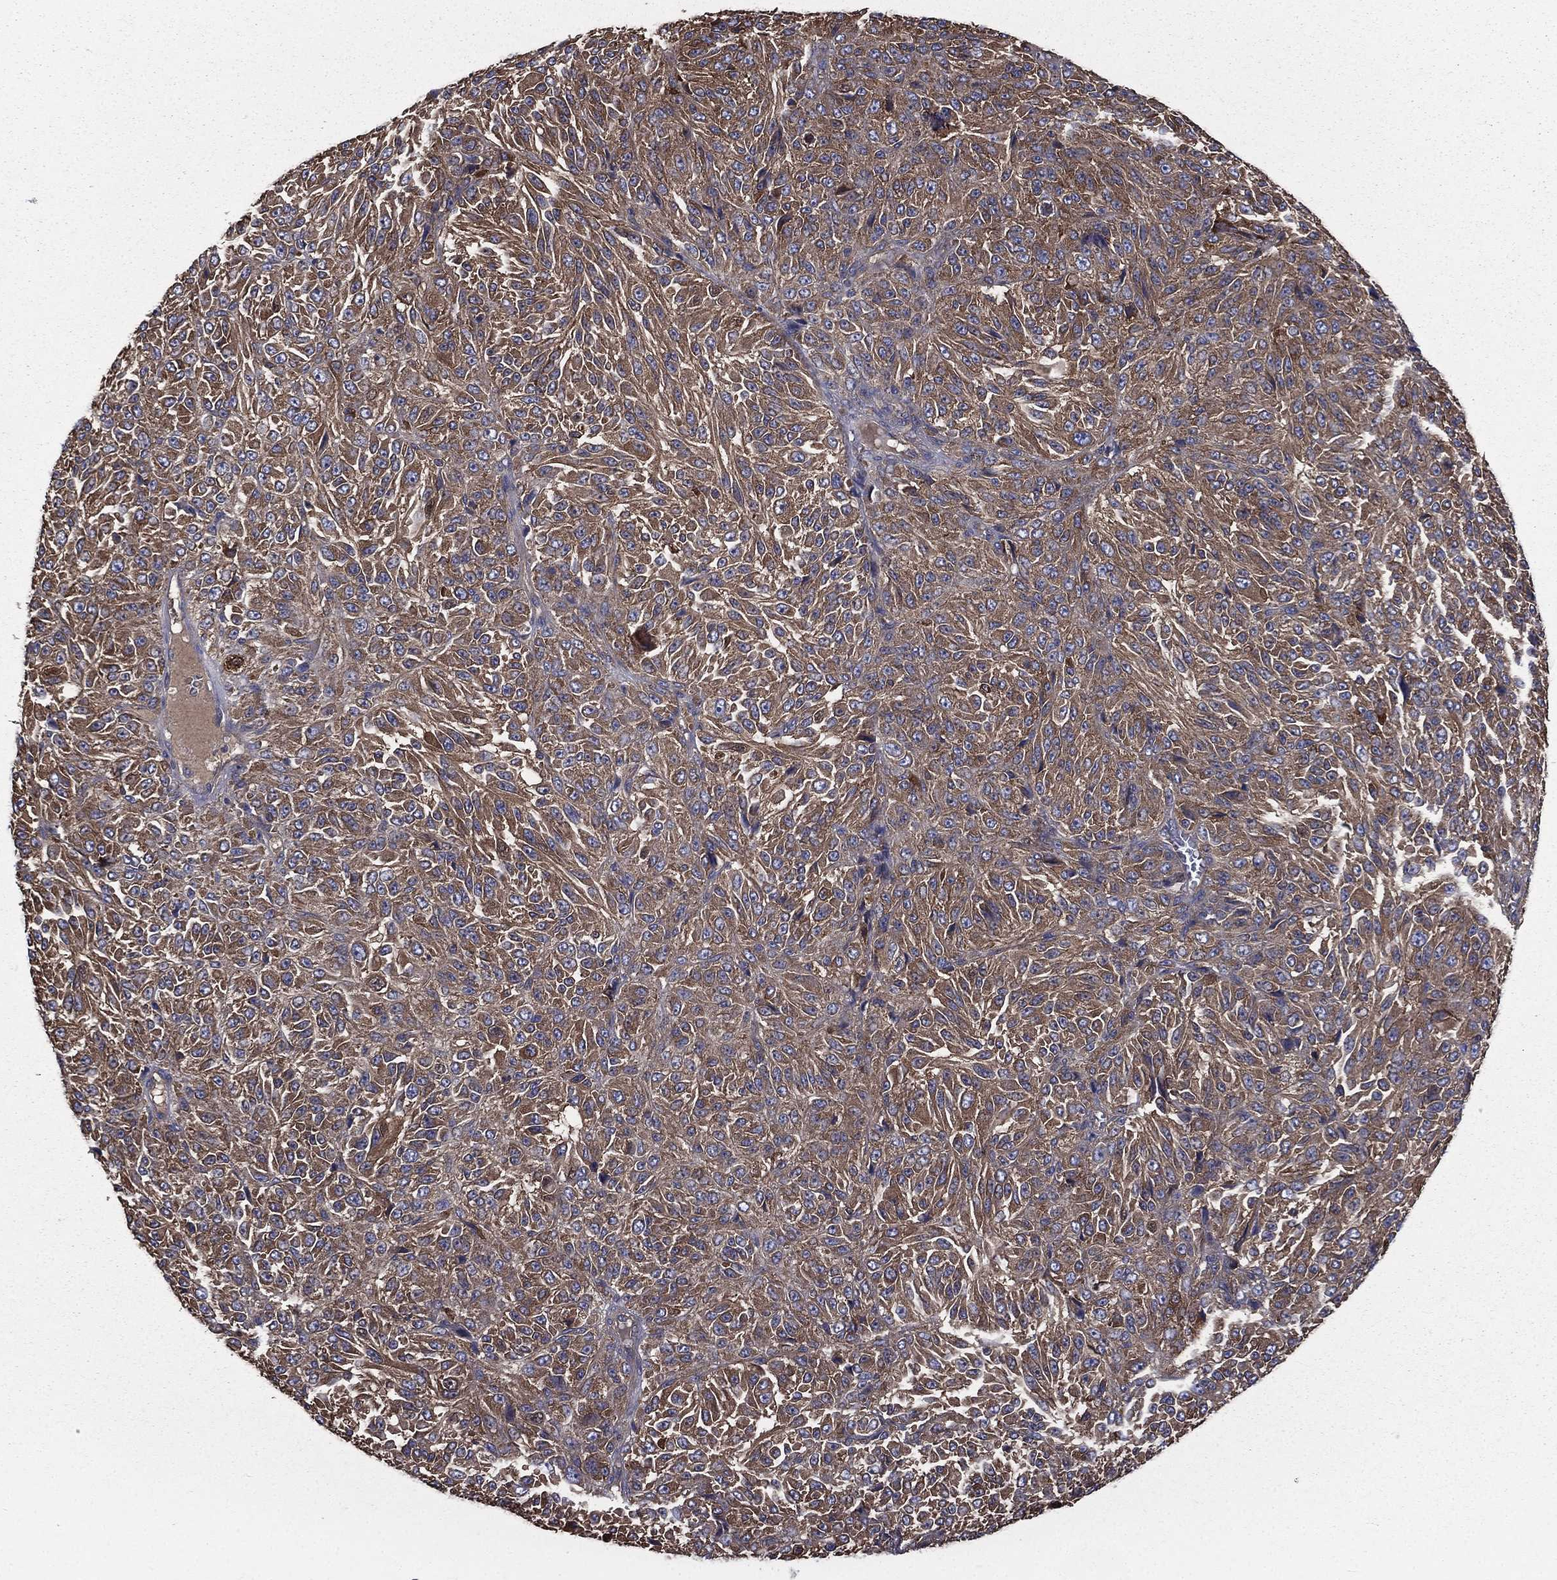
{"staining": {"intensity": "strong", "quantity": ">75%", "location": "cytoplasmic/membranous"}, "tissue": "melanoma", "cell_type": "Tumor cells", "image_type": "cancer", "snomed": [{"axis": "morphology", "description": "Malignant melanoma, Metastatic site"}, {"axis": "topography", "description": "Brain"}], "caption": "Strong cytoplasmic/membranous protein staining is identified in approximately >75% of tumor cells in malignant melanoma (metastatic site).", "gene": "SARS1", "patient": {"sex": "female", "age": 56}}